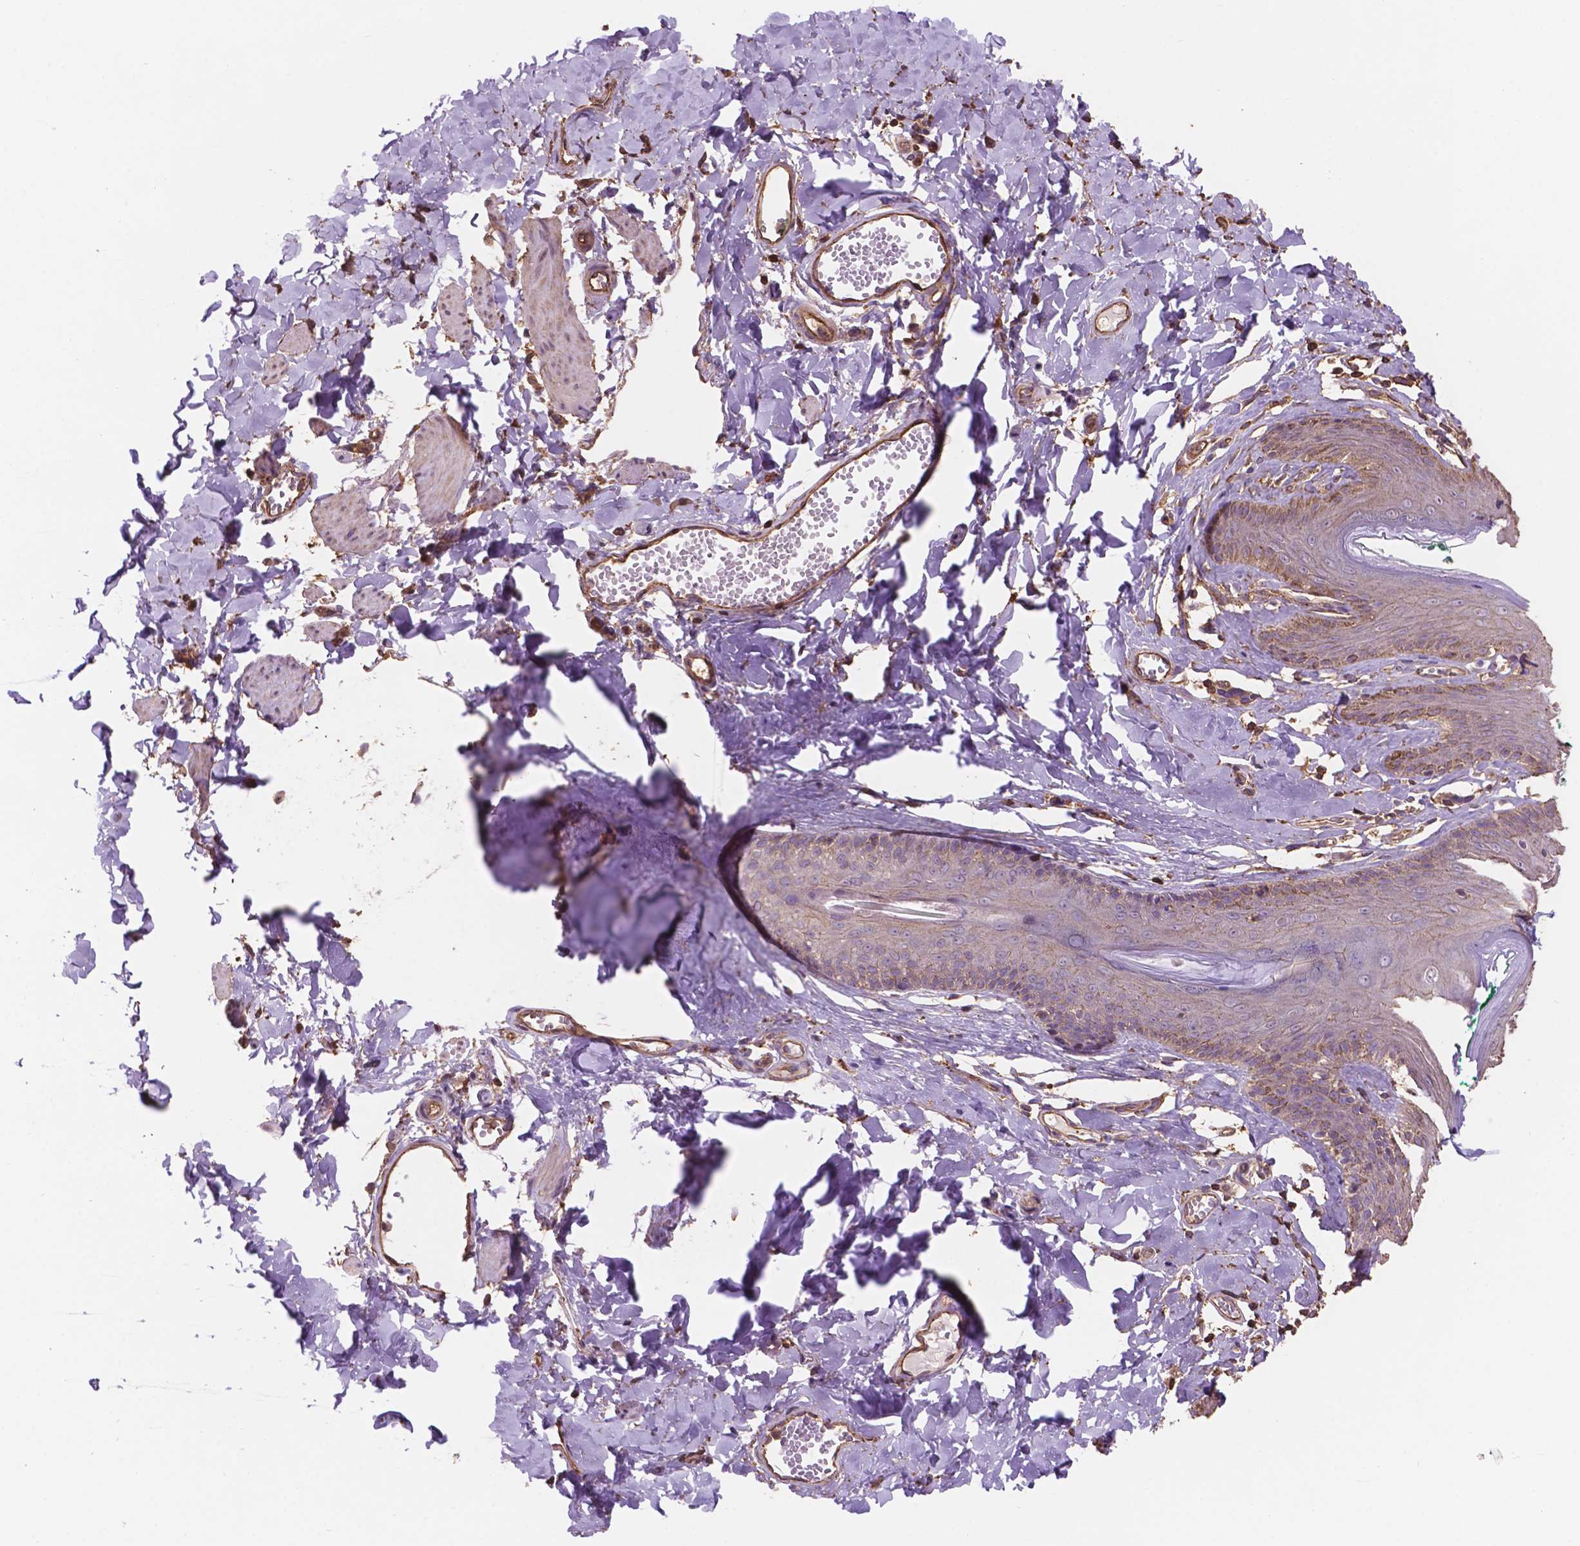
{"staining": {"intensity": "weak", "quantity": ">75%", "location": "cytoplasmic/membranous"}, "tissue": "skin", "cell_type": "Epidermal cells", "image_type": "normal", "snomed": [{"axis": "morphology", "description": "Normal tissue, NOS"}, {"axis": "topography", "description": "Vulva"}, {"axis": "topography", "description": "Peripheral nerve tissue"}], "caption": "The micrograph shows immunohistochemical staining of unremarkable skin. There is weak cytoplasmic/membranous staining is present in about >75% of epidermal cells. (DAB IHC with brightfield microscopy, high magnification).", "gene": "NIPA2", "patient": {"sex": "female", "age": 66}}